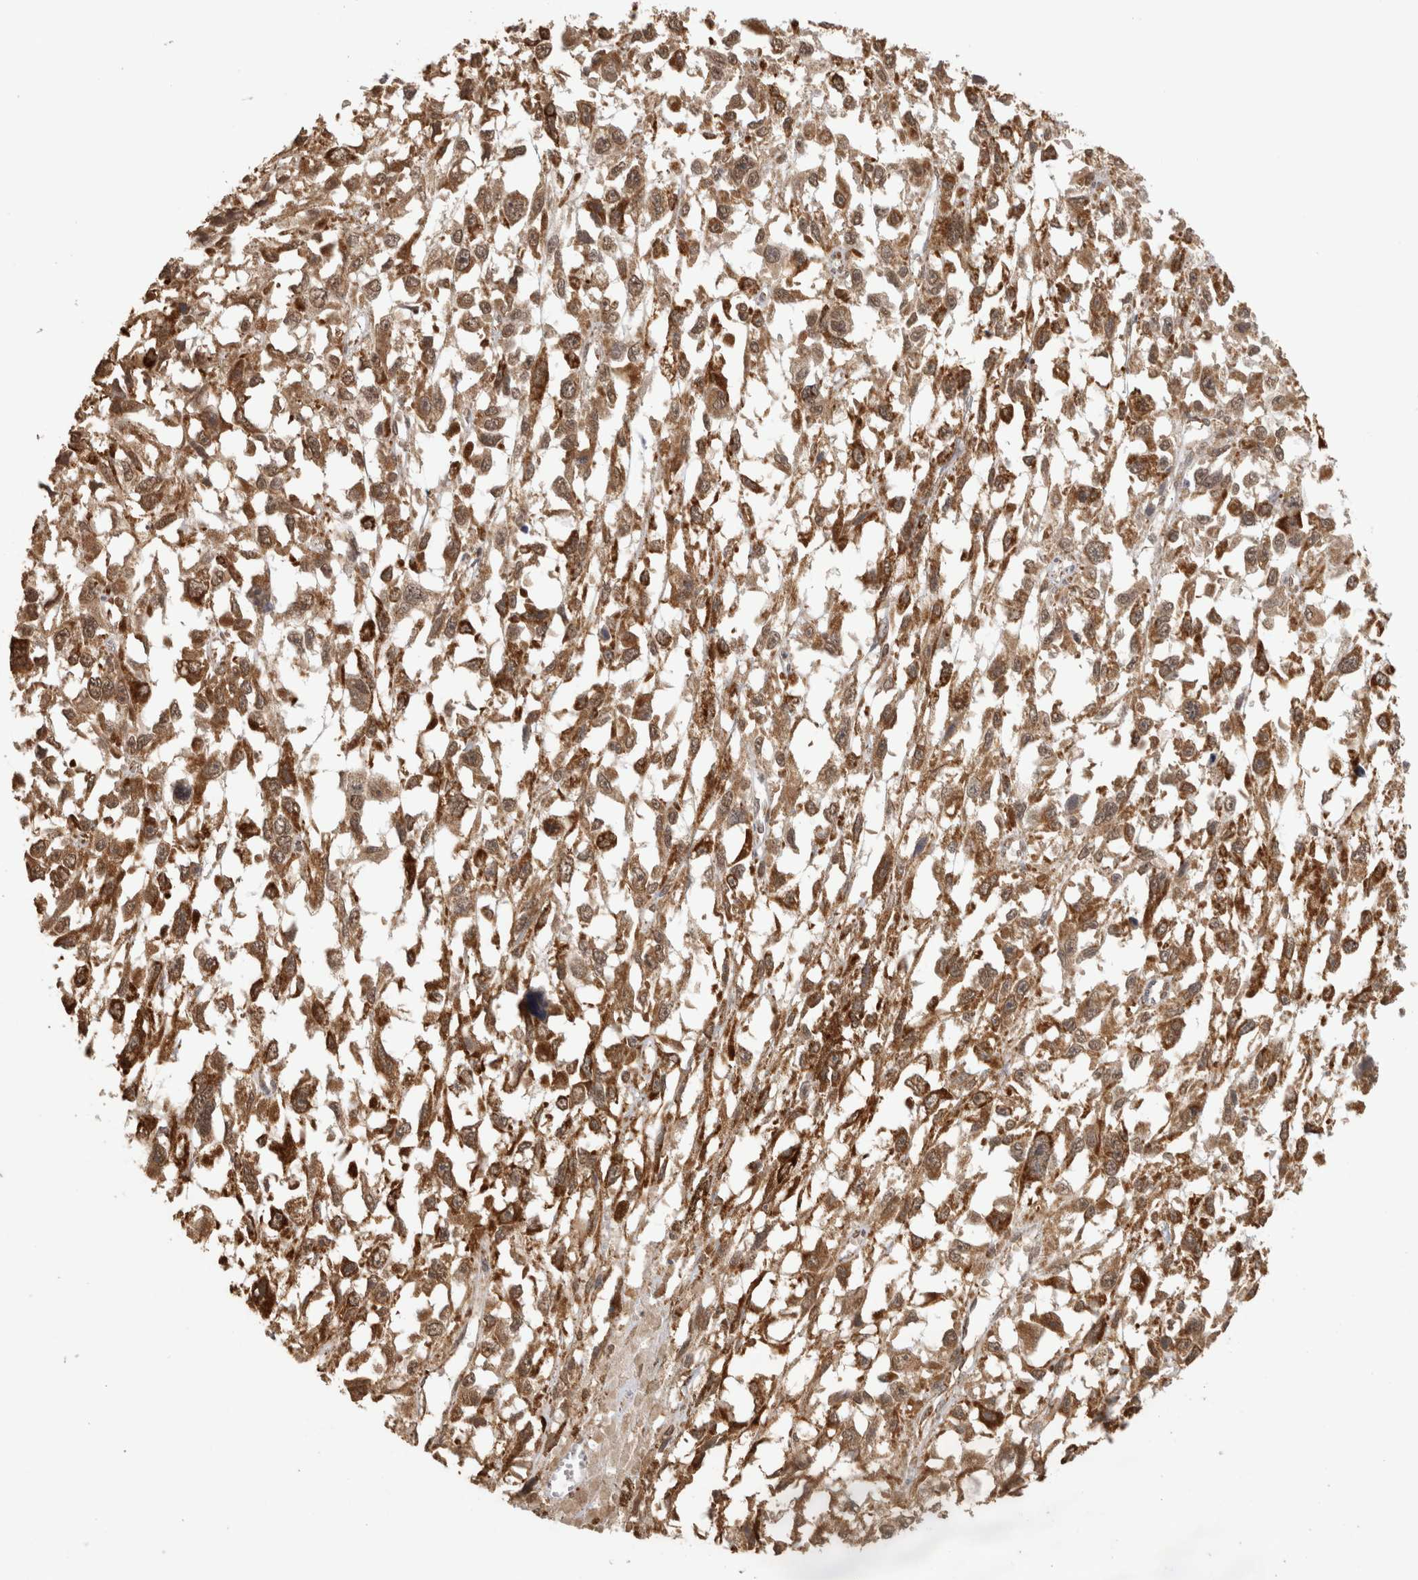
{"staining": {"intensity": "moderate", "quantity": ">75%", "location": "cytoplasmic/membranous"}, "tissue": "melanoma", "cell_type": "Tumor cells", "image_type": "cancer", "snomed": [{"axis": "morphology", "description": "Malignant melanoma, Metastatic site"}, {"axis": "topography", "description": "Lymph node"}], "caption": "Moderate cytoplasmic/membranous staining is appreciated in about >75% of tumor cells in malignant melanoma (metastatic site).", "gene": "BNIP3L", "patient": {"sex": "male", "age": 59}}